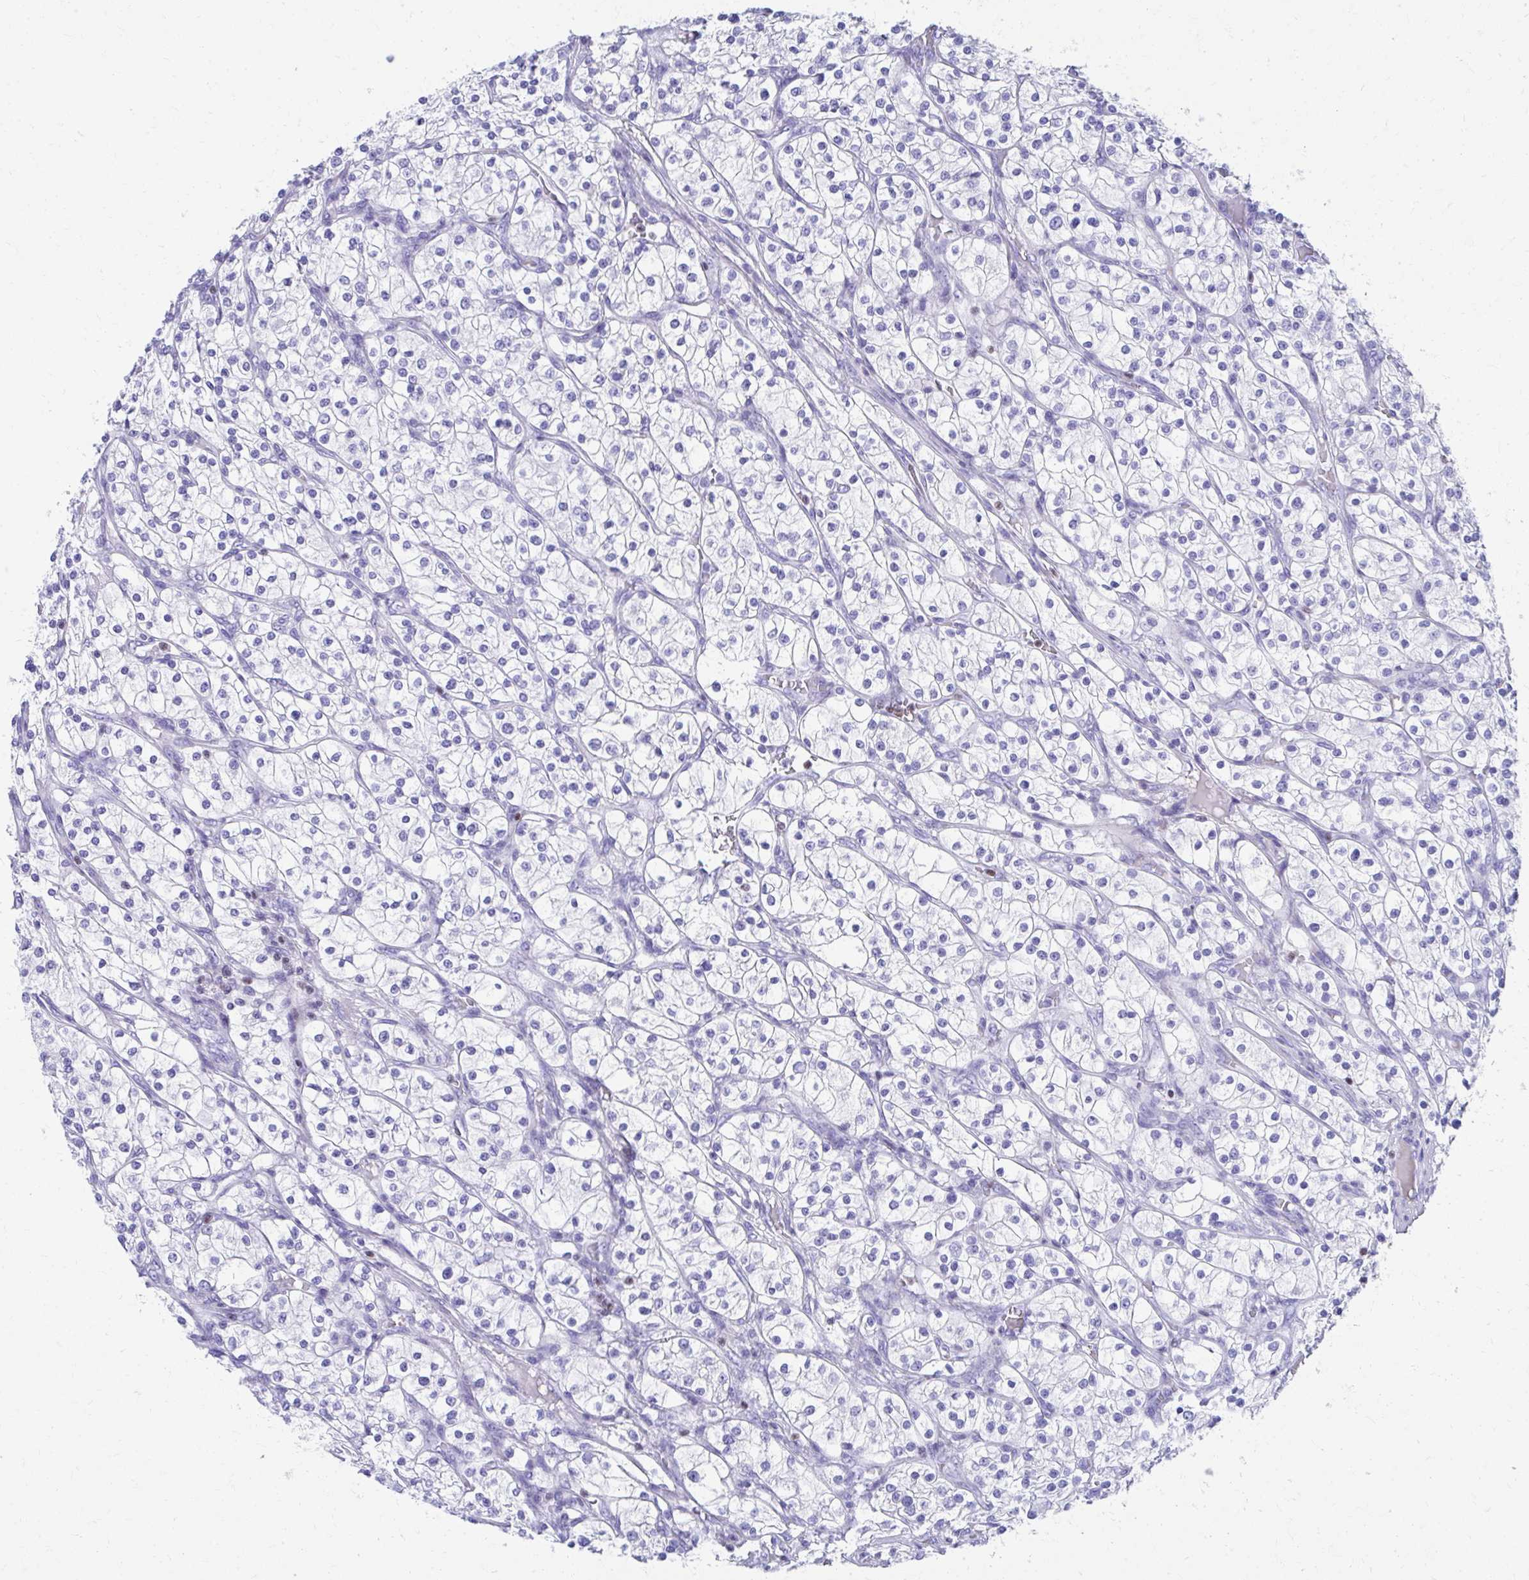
{"staining": {"intensity": "negative", "quantity": "none", "location": "none"}, "tissue": "renal cancer", "cell_type": "Tumor cells", "image_type": "cancer", "snomed": [{"axis": "morphology", "description": "Adenocarcinoma, NOS"}, {"axis": "topography", "description": "Kidney"}], "caption": "Immunohistochemistry (IHC) micrograph of neoplastic tissue: renal cancer stained with DAB (3,3'-diaminobenzidine) exhibits no significant protein expression in tumor cells. Brightfield microscopy of immunohistochemistry (IHC) stained with DAB (brown) and hematoxylin (blue), captured at high magnification.", "gene": "RUNX3", "patient": {"sex": "male", "age": 80}}